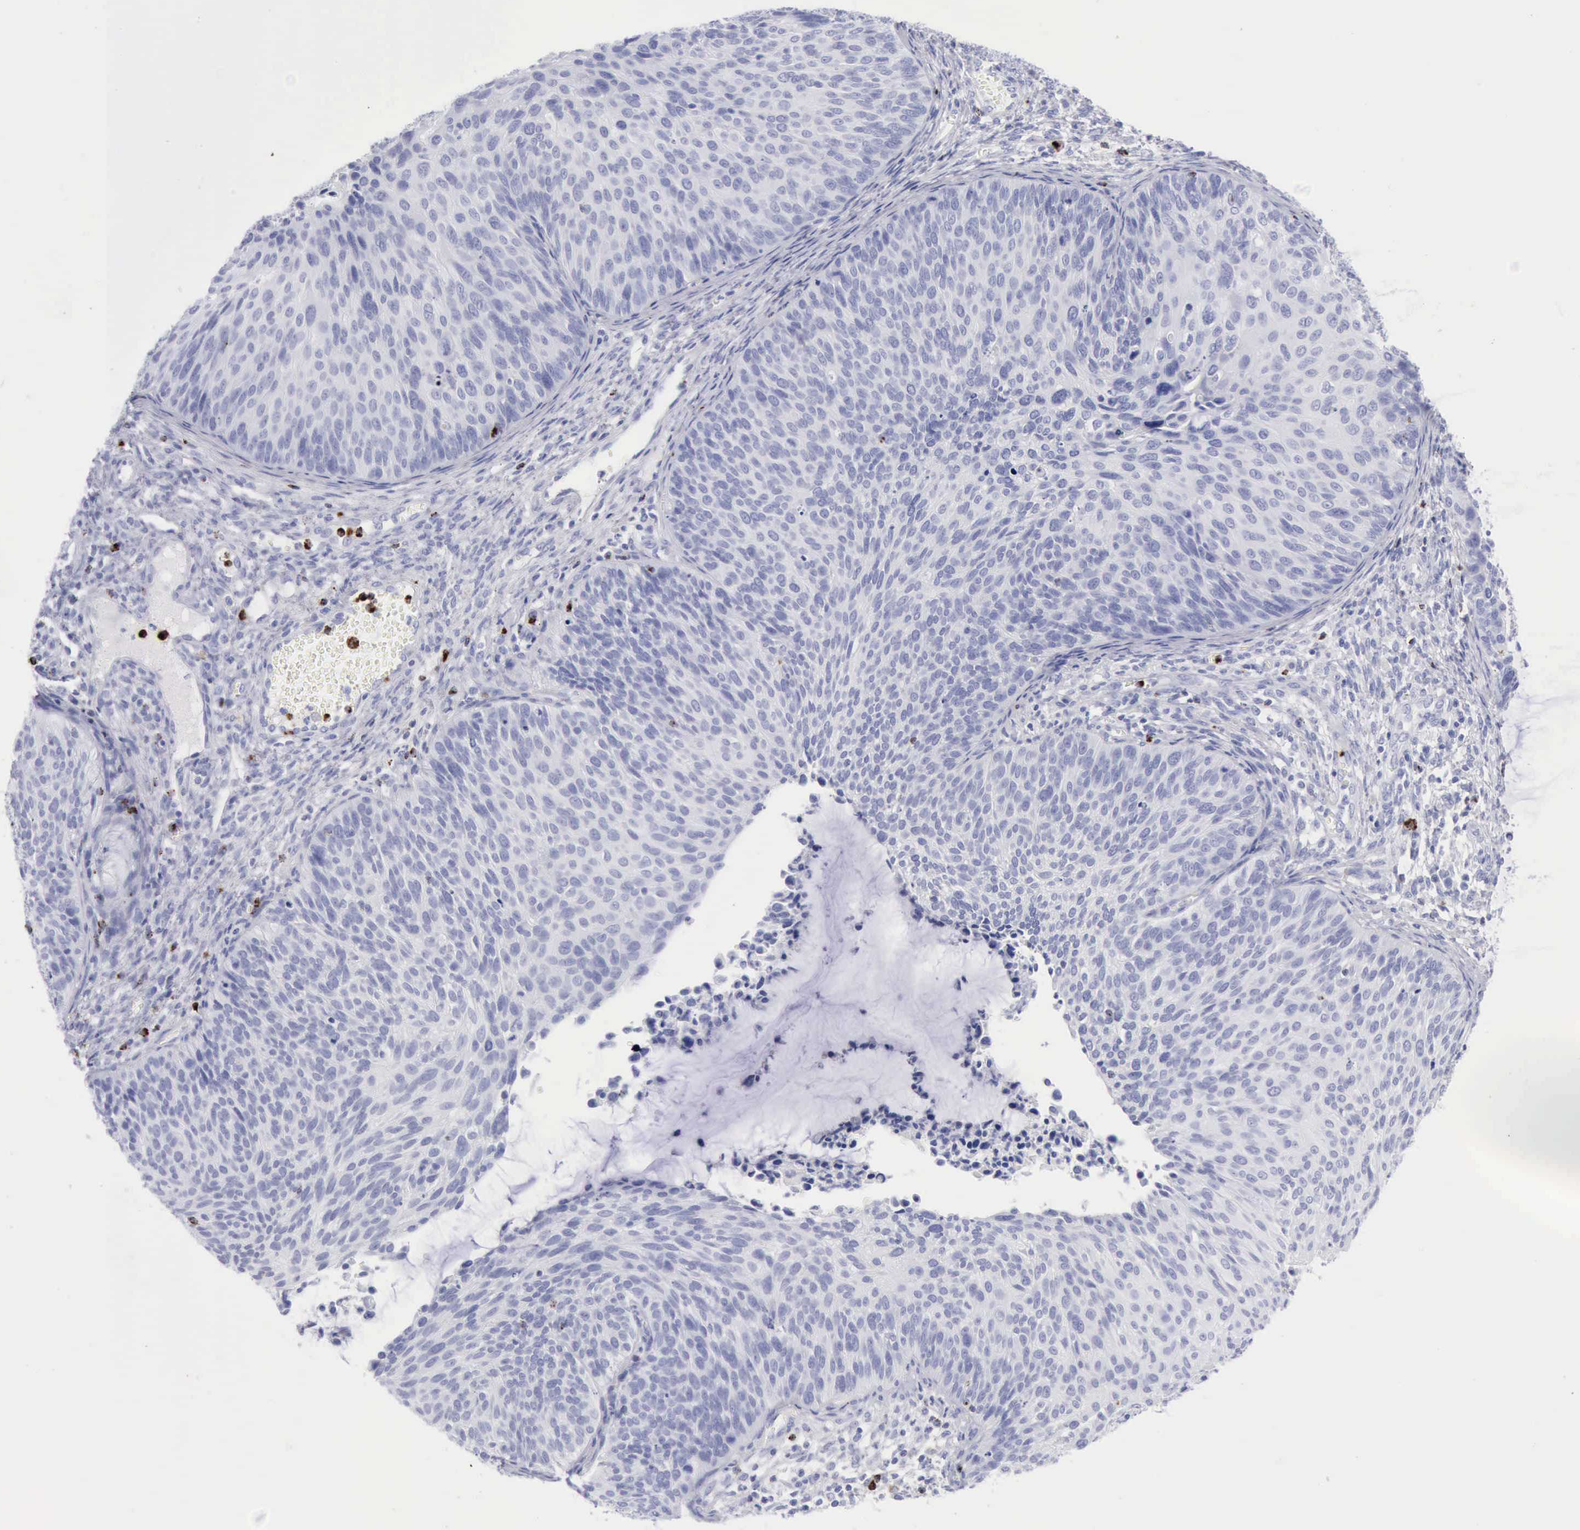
{"staining": {"intensity": "negative", "quantity": "none", "location": "none"}, "tissue": "cervical cancer", "cell_type": "Tumor cells", "image_type": "cancer", "snomed": [{"axis": "morphology", "description": "Squamous cell carcinoma, NOS"}, {"axis": "topography", "description": "Cervix"}], "caption": "This is a photomicrograph of immunohistochemistry staining of cervical cancer (squamous cell carcinoma), which shows no staining in tumor cells.", "gene": "GZMB", "patient": {"sex": "female", "age": 36}}